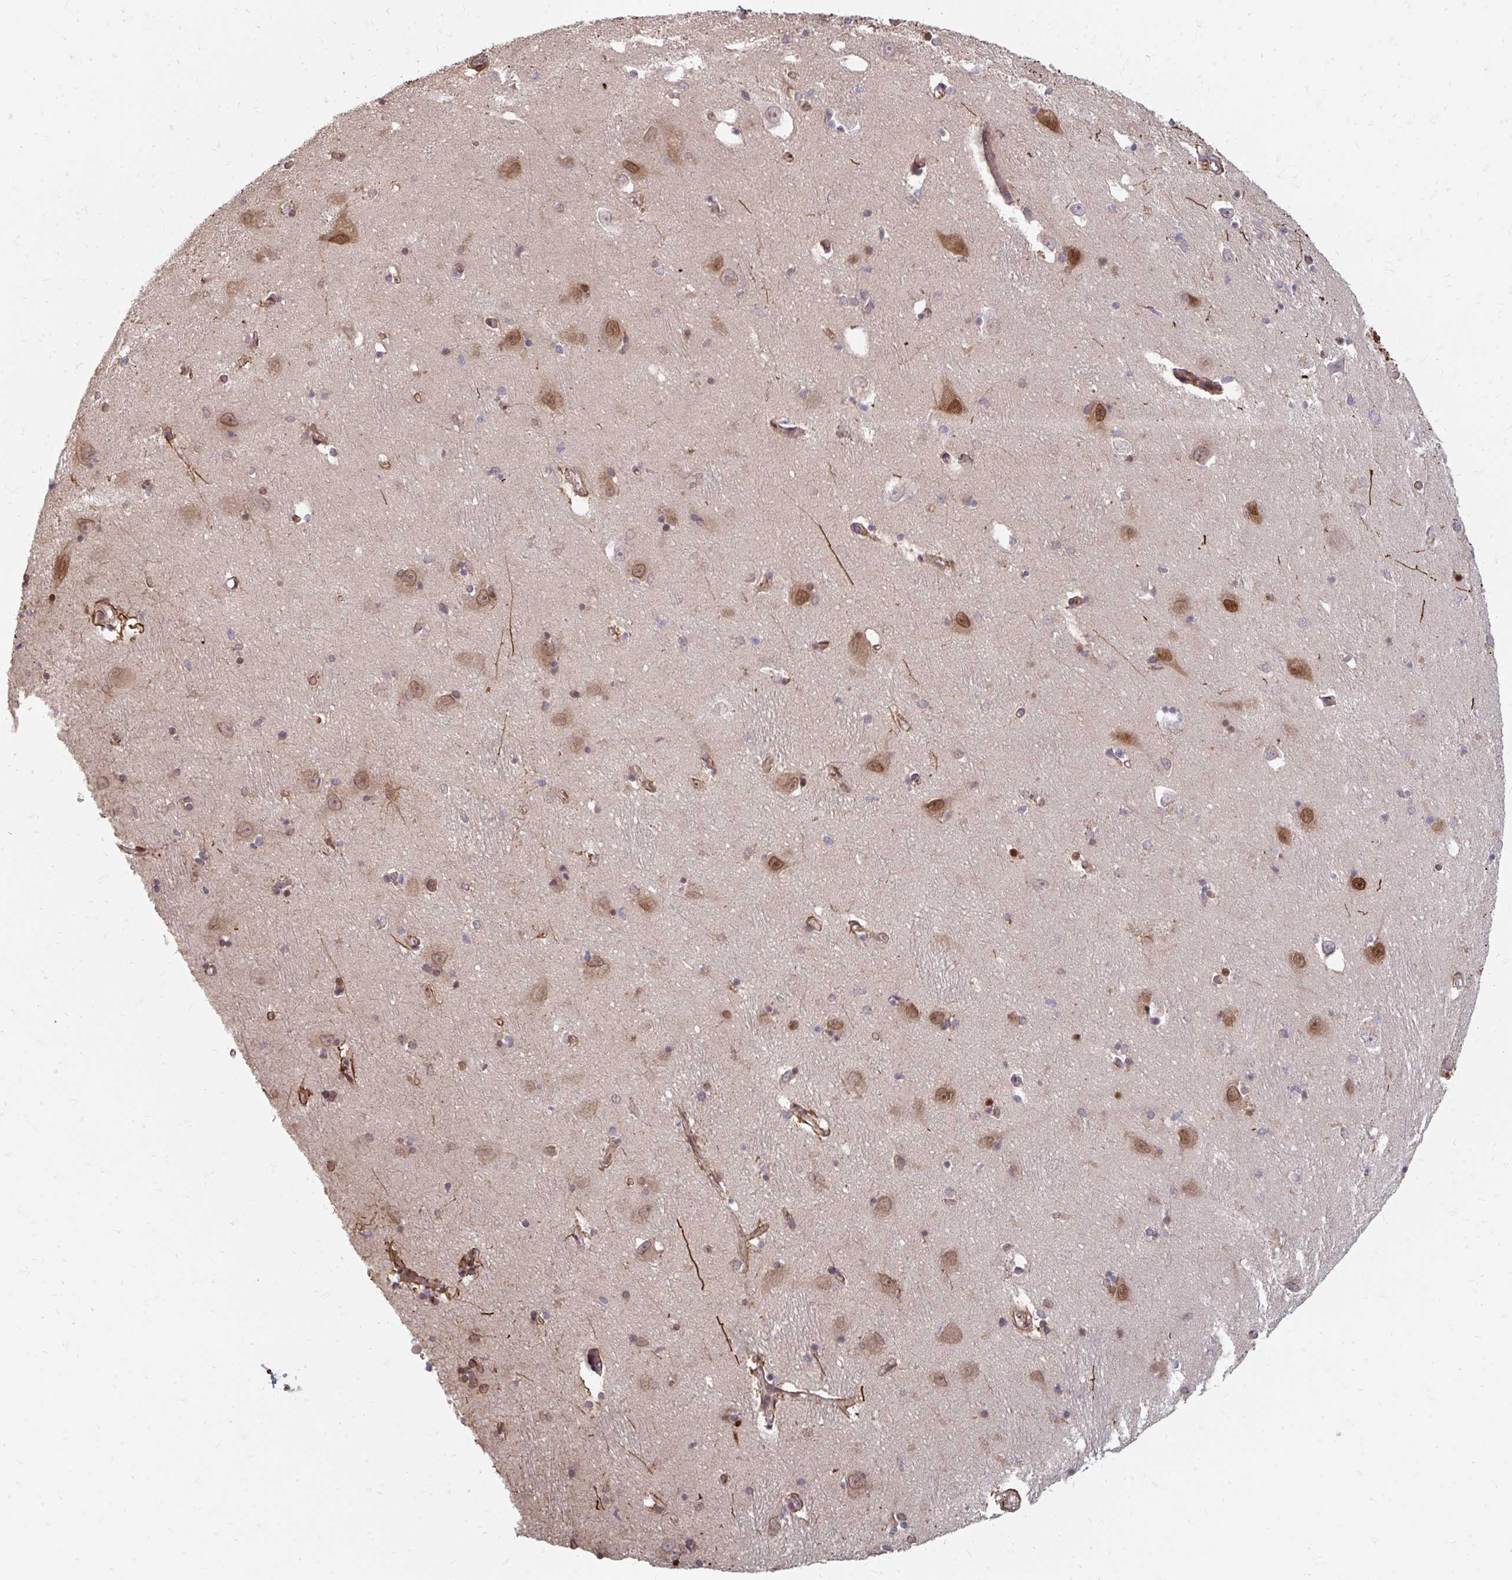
{"staining": {"intensity": "strong", "quantity": "<25%", "location": "cytoplasmic/membranous"}, "tissue": "caudate", "cell_type": "Glial cells", "image_type": "normal", "snomed": [{"axis": "morphology", "description": "Normal tissue, NOS"}, {"axis": "topography", "description": "Lateral ventricle wall"}, {"axis": "topography", "description": "Hippocampus"}], "caption": "An image of caudate stained for a protein reveals strong cytoplasmic/membranous brown staining in glial cells. (Stains: DAB in brown, nuclei in blue, Microscopy: brightfield microscopy at high magnification).", "gene": "GPC5", "patient": {"sex": "female", "age": 63}}